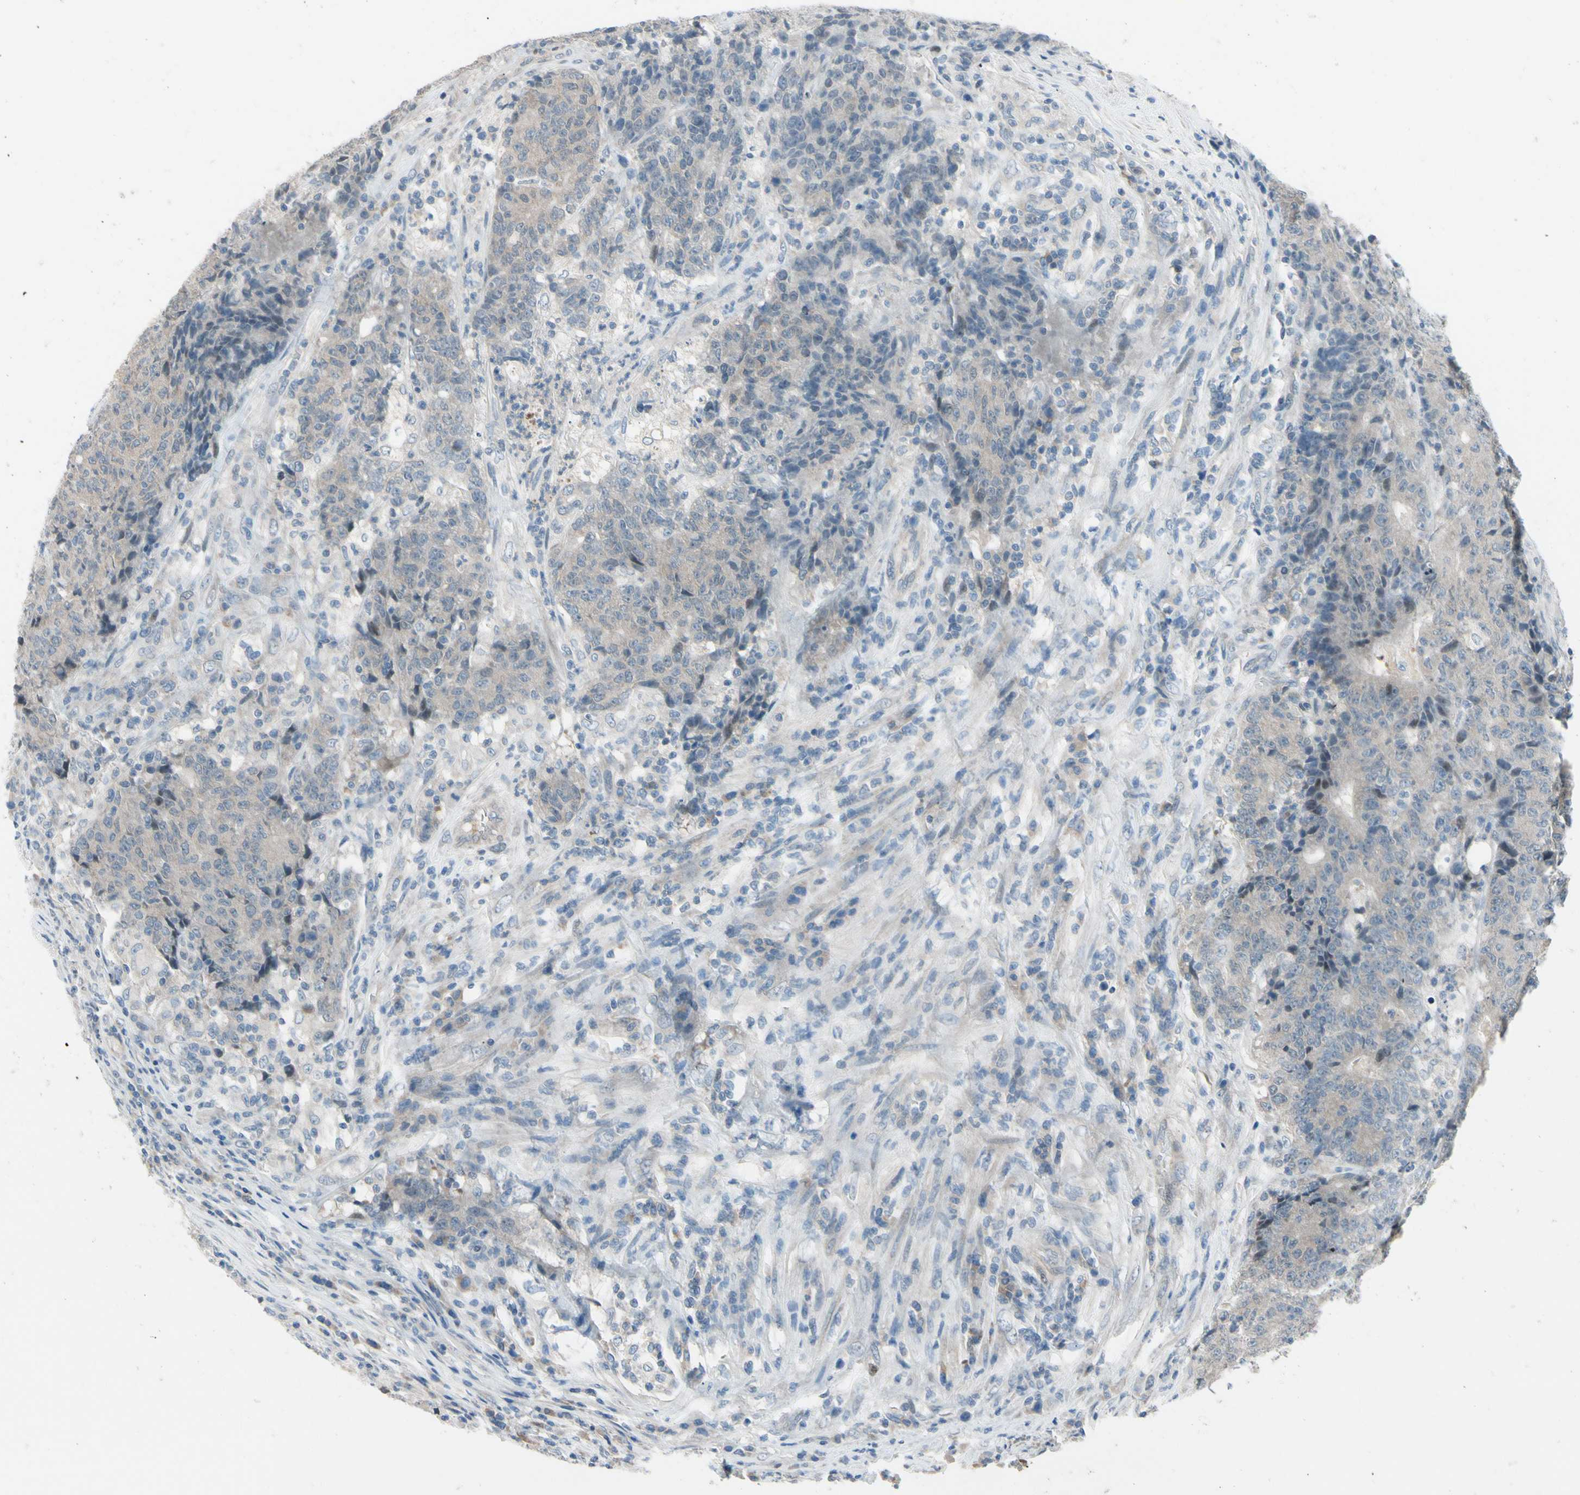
{"staining": {"intensity": "weak", "quantity": "25%-75%", "location": "cytoplasmic/membranous"}, "tissue": "colorectal cancer", "cell_type": "Tumor cells", "image_type": "cancer", "snomed": [{"axis": "morphology", "description": "Normal tissue, NOS"}, {"axis": "morphology", "description": "Adenocarcinoma, NOS"}, {"axis": "topography", "description": "Colon"}], "caption": "The histopathology image shows staining of adenocarcinoma (colorectal), revealing weak cytoplasmic/membranous protein positivity (brown color) within tumor cells.", "gene": "CFAP36", "patient": {"sex": "female", "age": 75}}